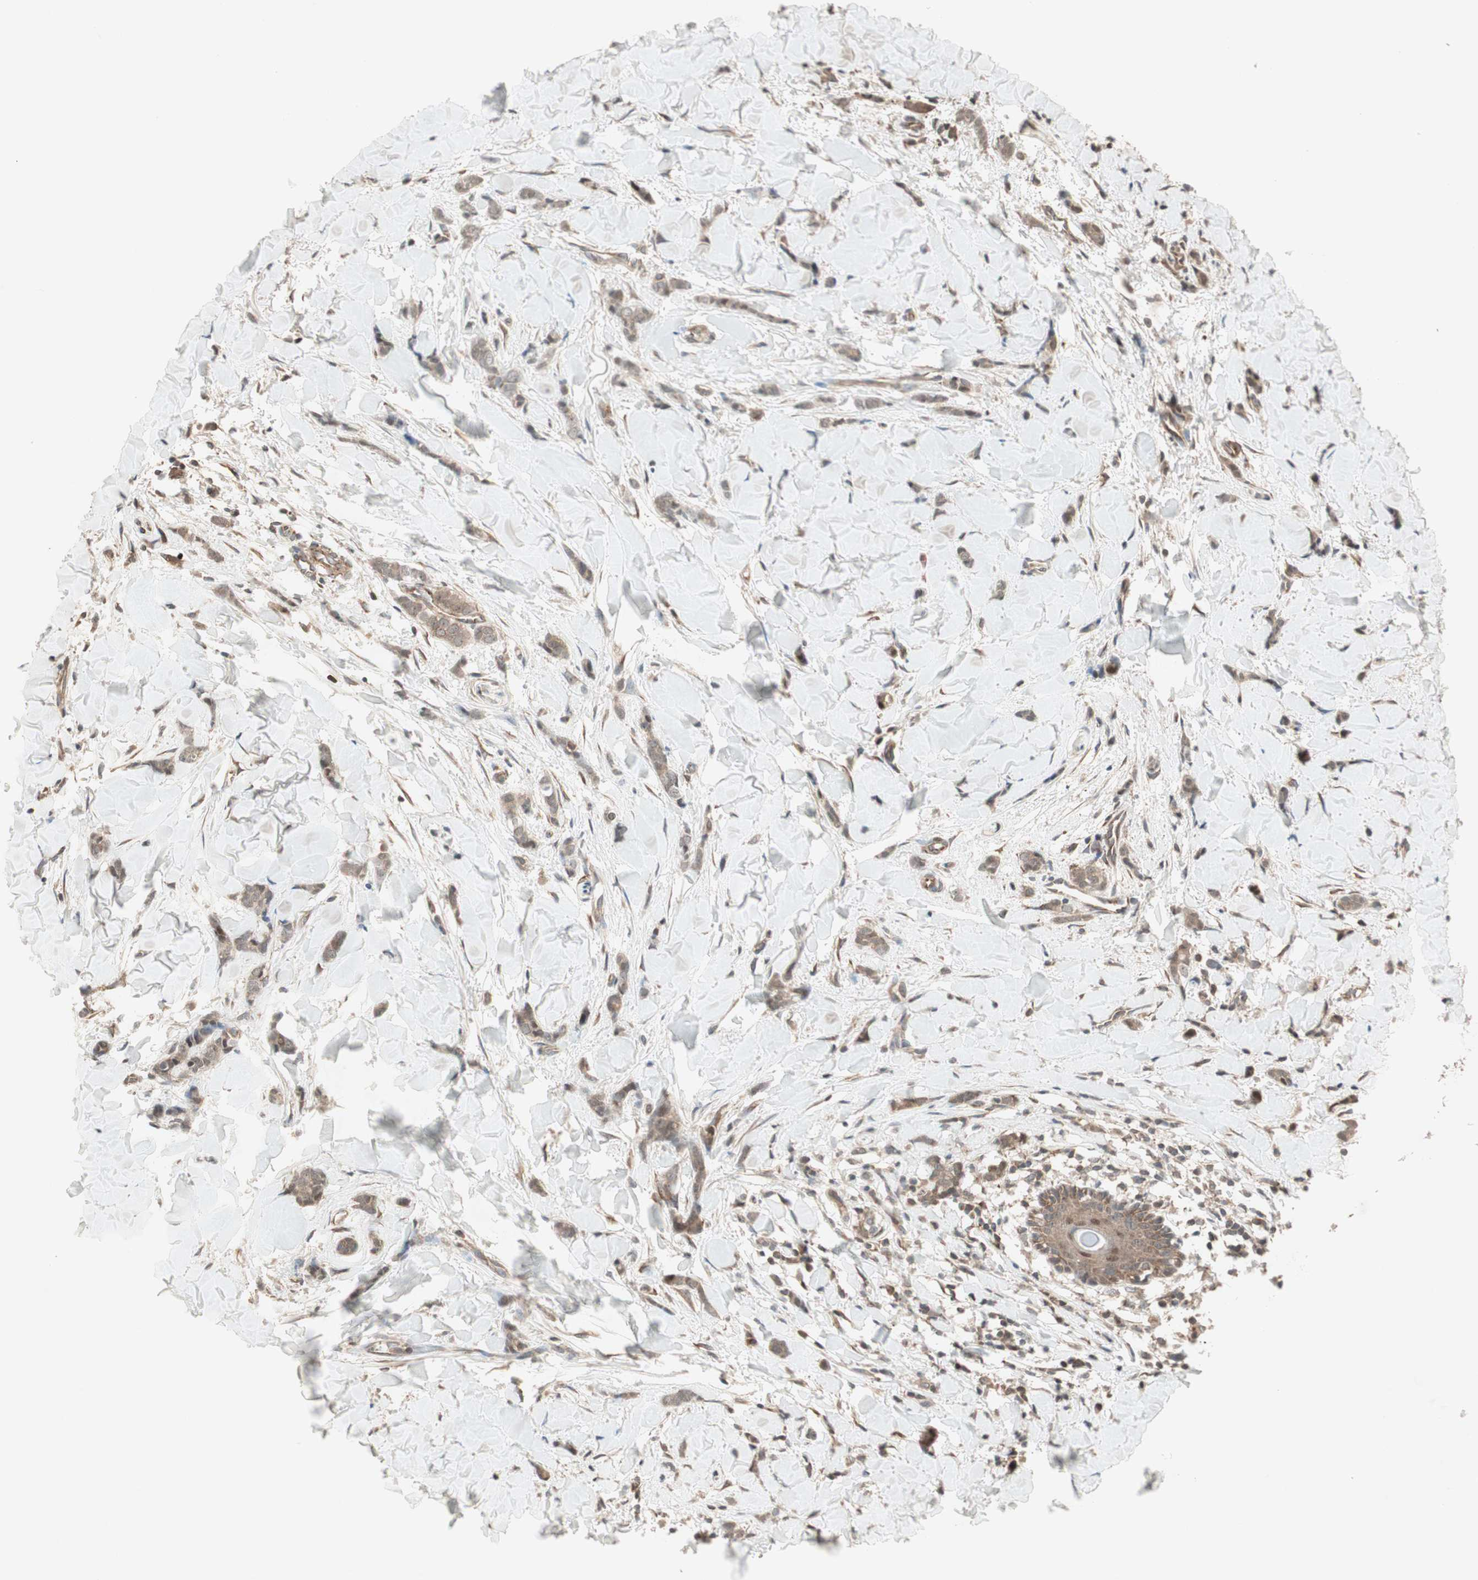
{"staining": {"intensity": "weak", "quantity": ">75%", "location": "cytoplasmic/membranous"}, "tissue": "breast cancer", "cell_type": "Tumor cells", "image_type": "cancer", "snomed": [{"axis": "morphology", "description": "Lobular carcinoma"}, {"axis": "topography", "description": "Skin"}, {"axis": "topography", "description": "Breast"}], "caption": "The image displays a brown stain indicating the presence of a protein in the cytoplasmic/membranous of tumor cells in lobular carcinoma (breast).", "gene": "IRS1", "patient": {"sex": "female", "age": 46}}